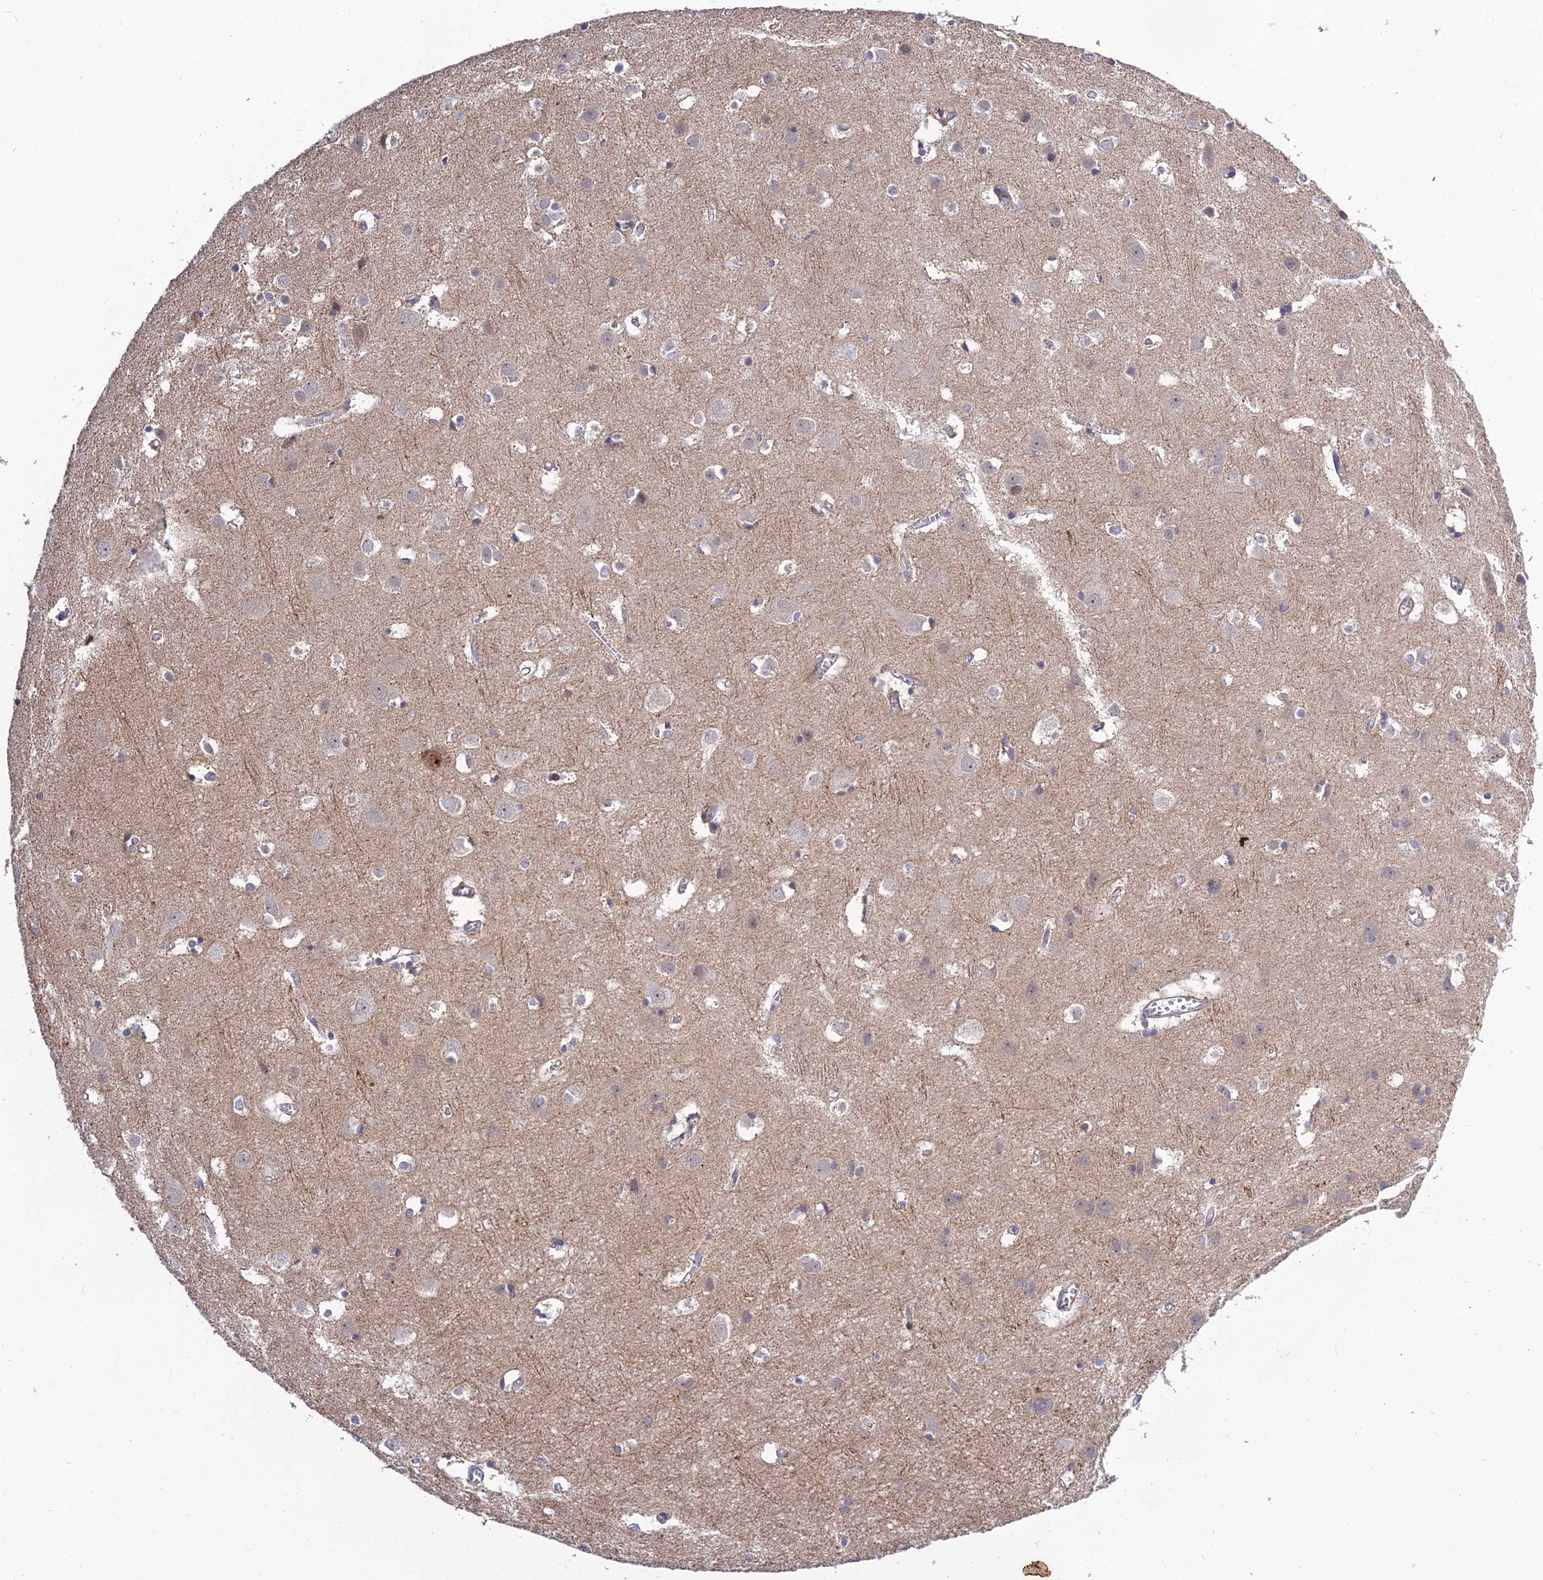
{"staining": {"intensity": "negative", "quantity": "none", "location": "none"}, "tissue": "cerebral cortex", "cell_type": "Endothelial cells", "image_type": "normal", "snomed": [{"axis": "morphology", "description": "Normal tissue, NOS"}, {"axis": "topography", "description": "Cerebral cortex"}], "caption": "Immunohistochemistry (IHC) micrograph of benign cerebral cortex stained for a protein (brown), which displays no staining in endothelial cells.", "gene": "PLEKHG2", "patient": {"sex": "male", "age": 54}}